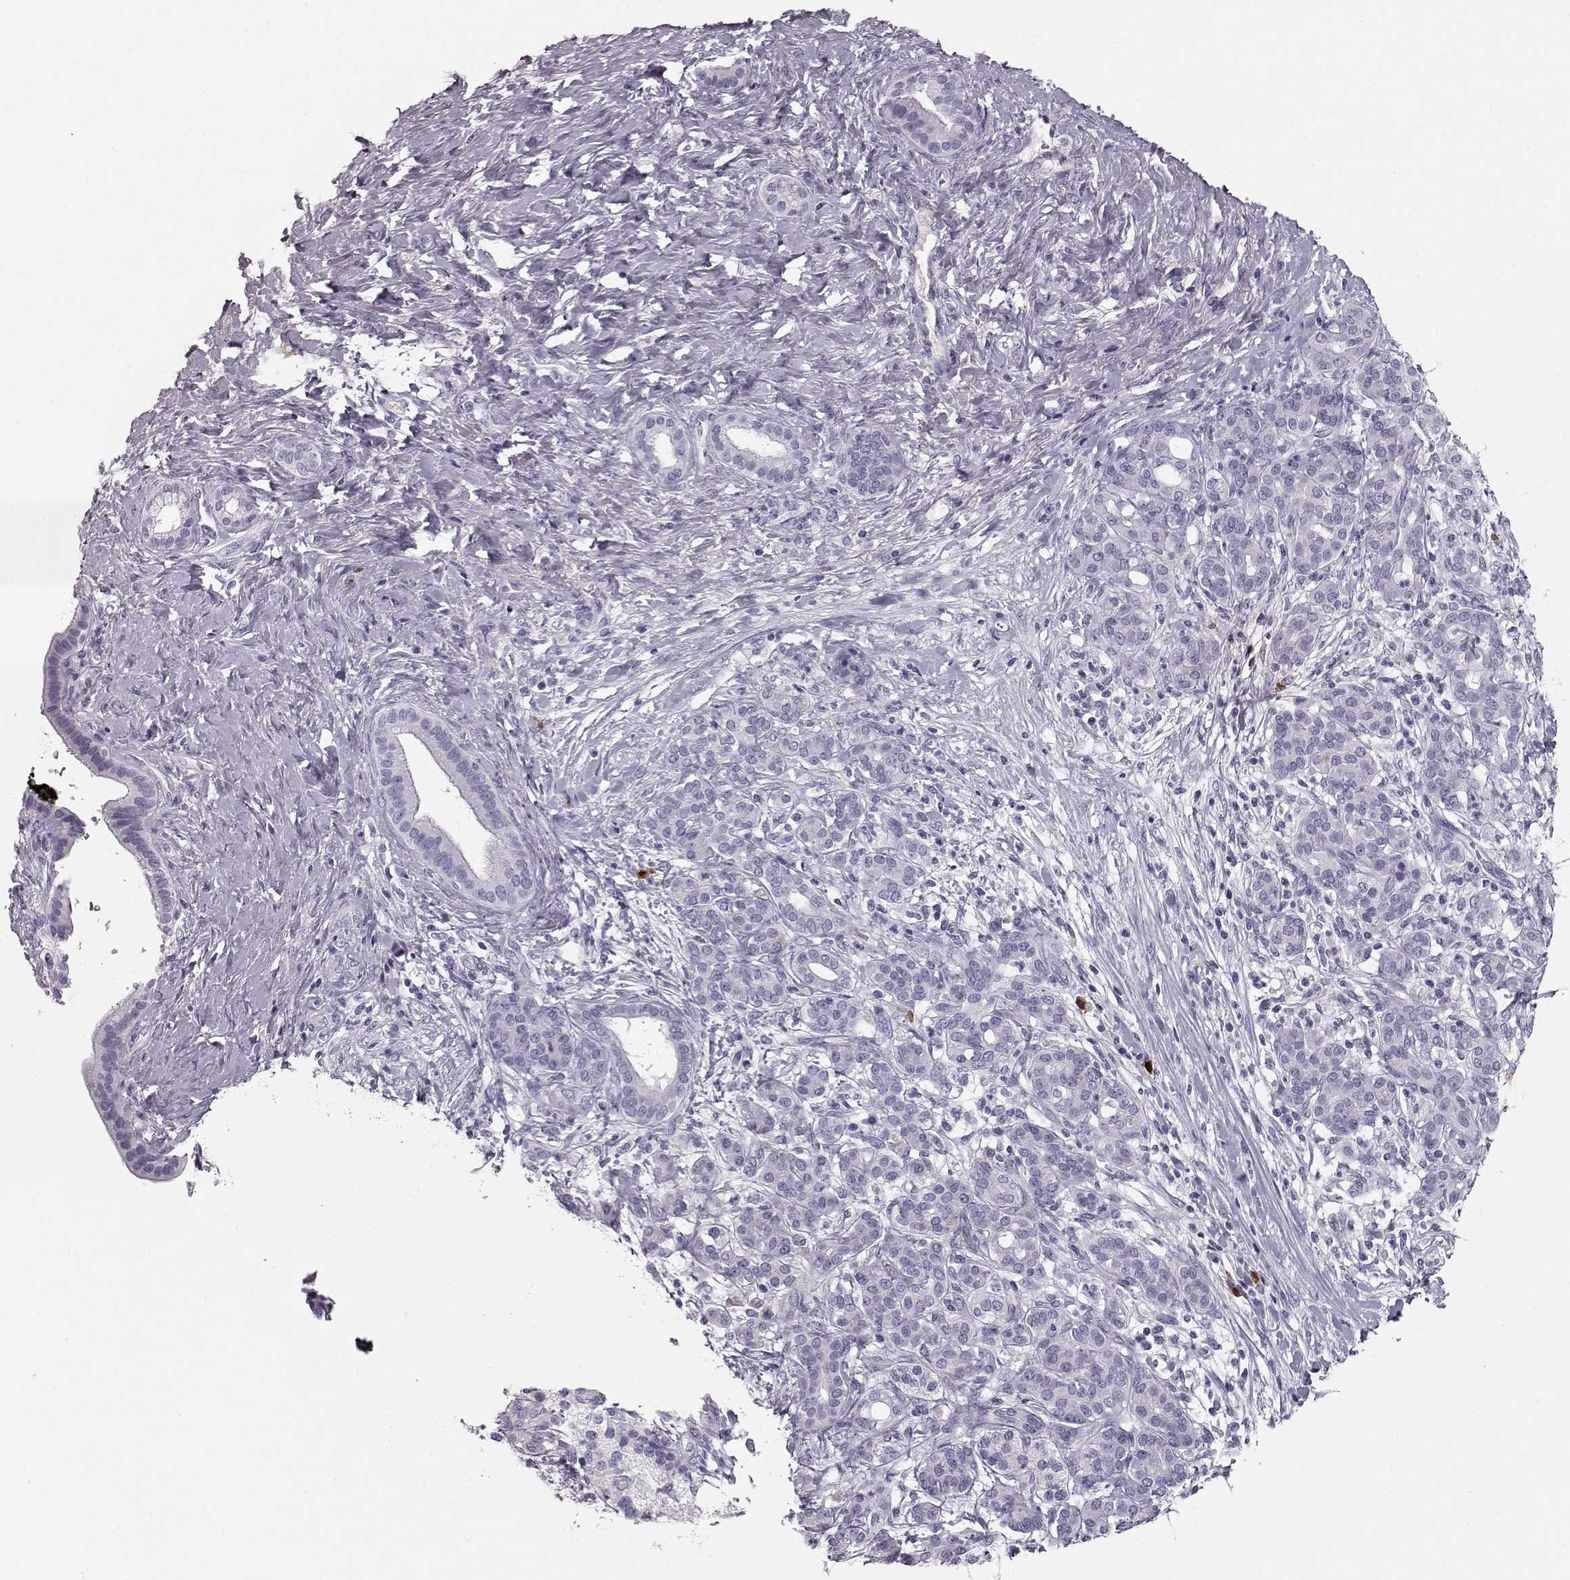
{"staining": {"intensity": "negative", "quantity": "none", "location": "none"}, "tissue": "pancreatic cancer", "cell_type": "Tumor cells", "image_type": "cancer", "snomed": [{"axis": "morphology", "description": "Adenocarcinoma, NOS"}, {"axis": "topography", "description": "Pancreas"}], "caption": "Pancreatic cancer was stained to show a protein in brown. There is no significant staining in tumor cells.", "gene": "CCL19", "patient": {"sex": "male", "age": 44}}